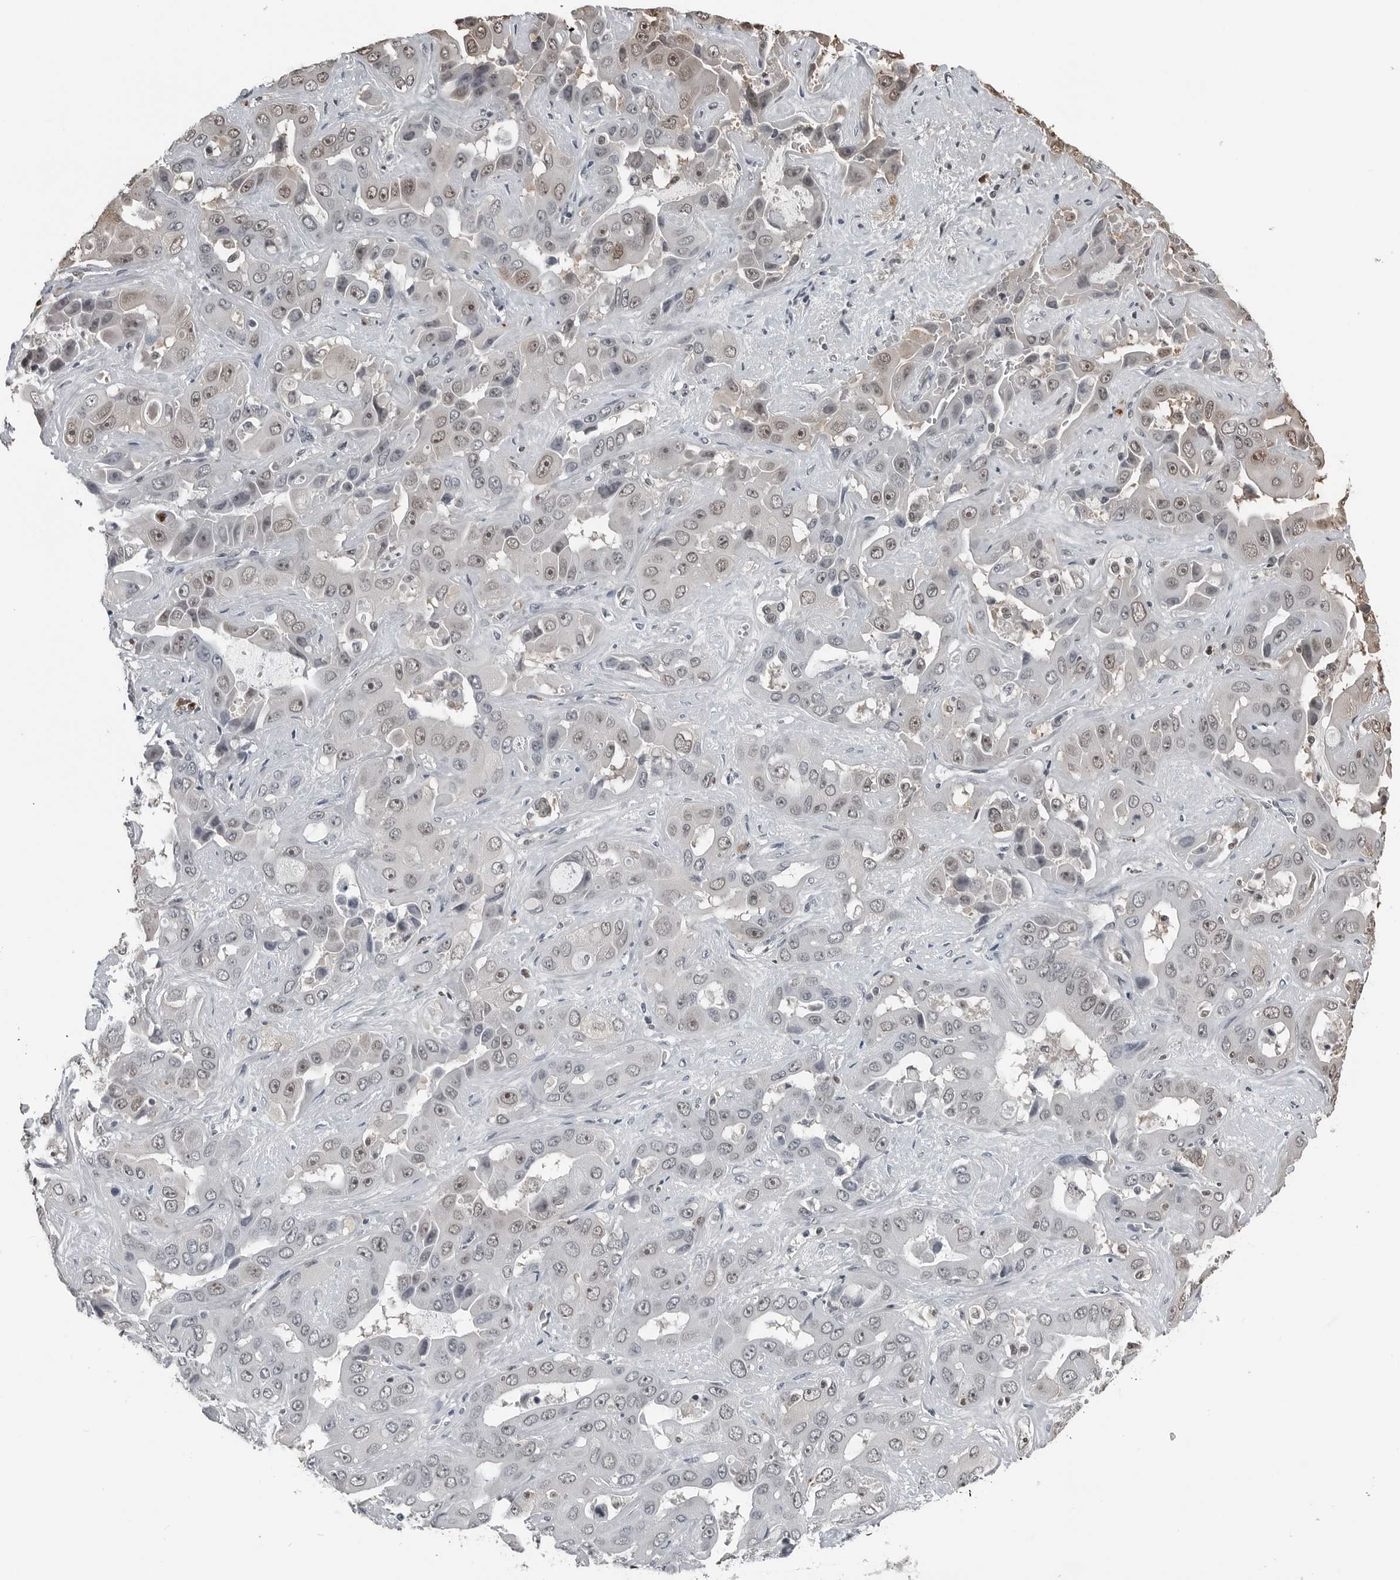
{"staining": {"intensity": "moderate", "quantity": "<25%", "location": "nuclear"}, "tissue": "liver cancer", "cell_type": "Tumor cells", "image_type": "cancer", "snomed": [{"axis": "morphology", "description": "Cholangiocarcinoma"}, {"axis": "topography", "description": "Liver"}], "caption": "Cholangiocarcinoma (liver) stained with immunohistochemistry reveals moderate nuclear expression in approximately <25% of tumor cells. The staining was performed using DAB (3,3'-diaminobenzidine), with brown indicating positive protein expression. Nuclei are stained blue with hematoxylin.", "gene": "AKR1A1", "patient": {"sex": "female", "age": 52}}